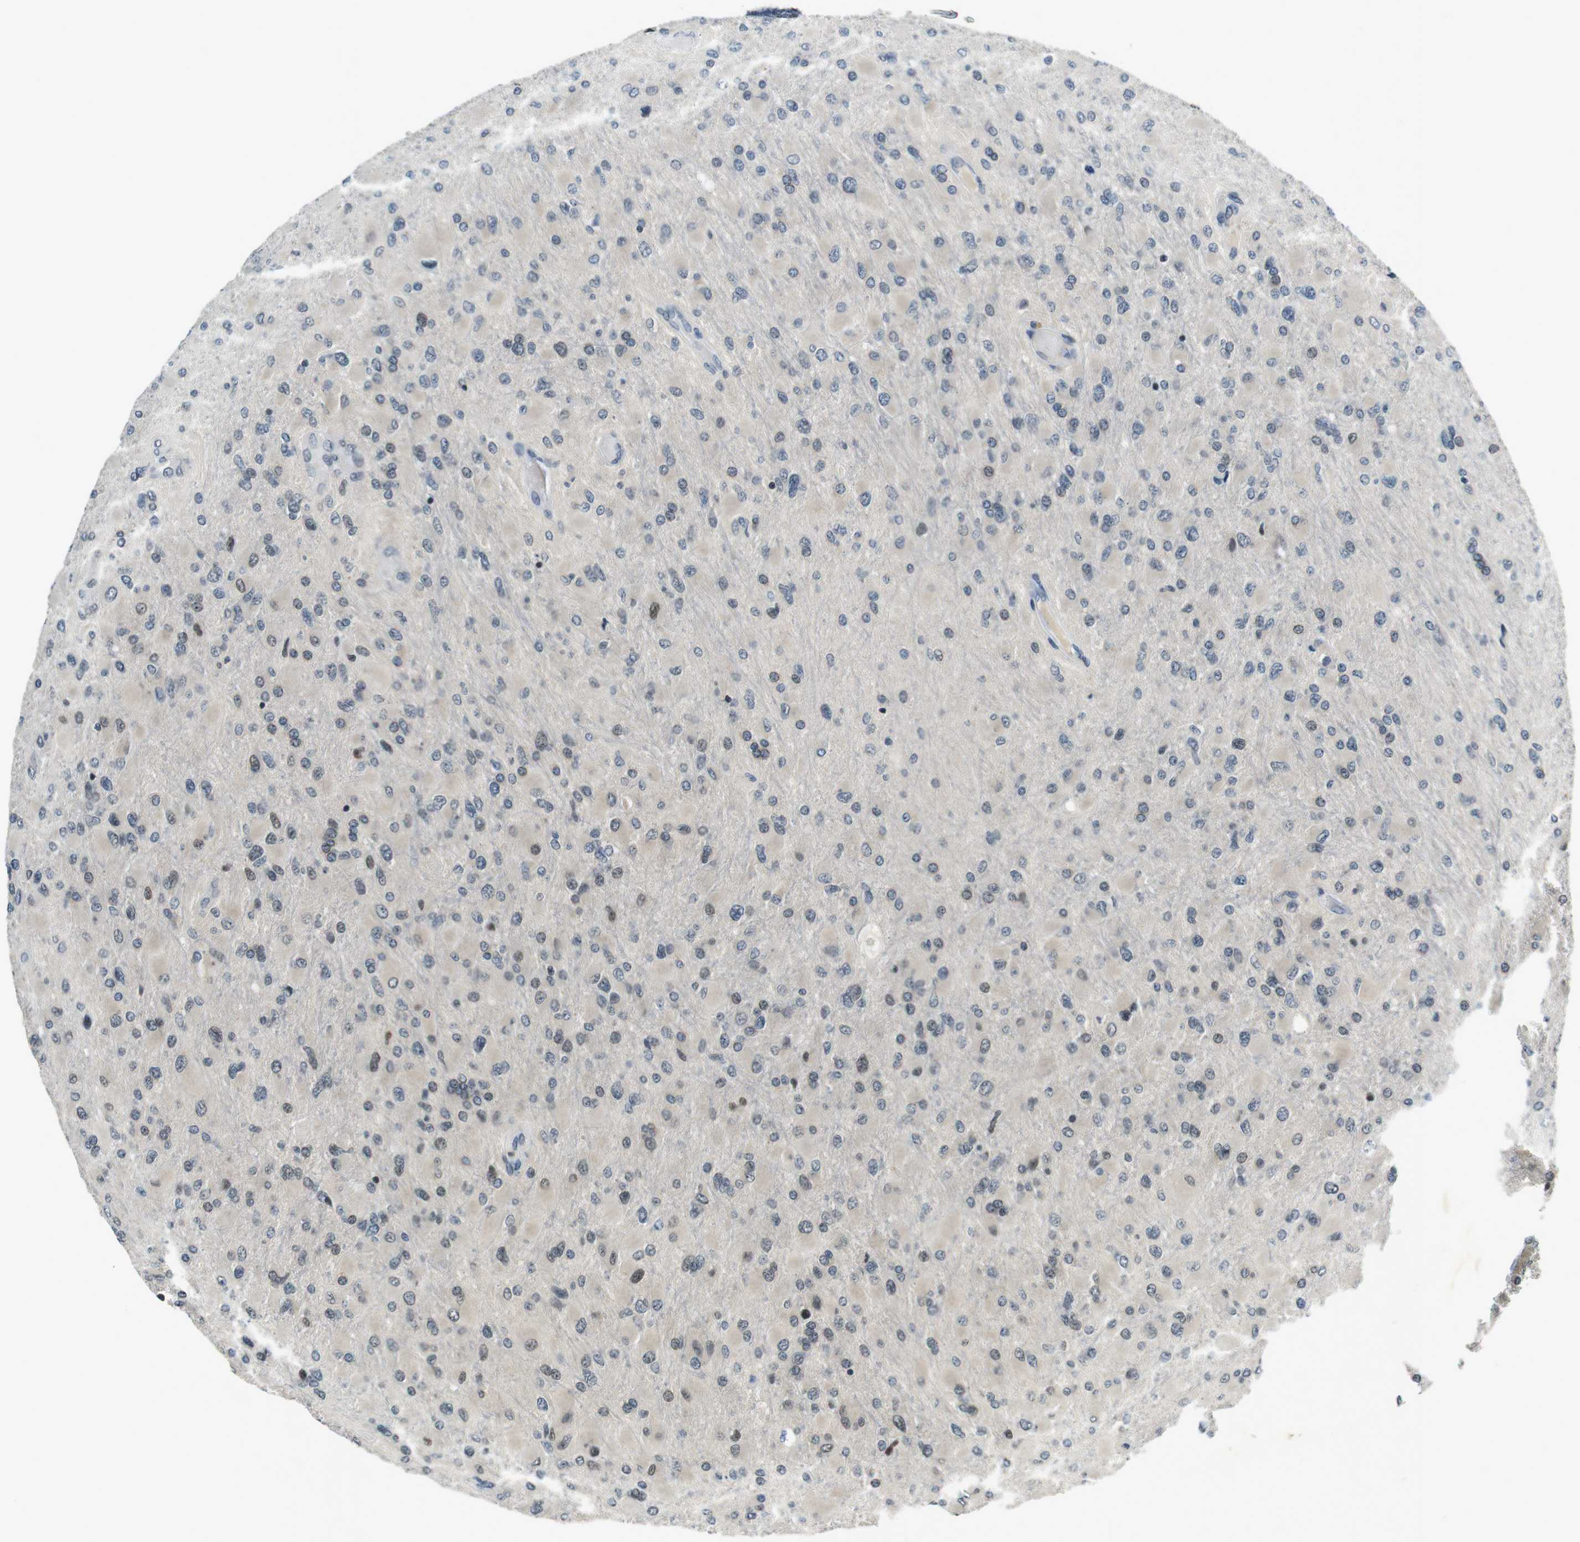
{"staining": {"intensity": "weak", "quantity": "25%-75%", "location": "nuclear"}, "tissue": "glioma", "cell_type": "Tumor cells", "image_type": "cancer", "snomed": [{"axis": "morphology", "description": "Glioma, malignant, High grade"}, {"axis": "topography", "description": "Cerebral cortex"}], "caption": "A photomicrograph of human malignant high-grade glioma stained for a protein shows weak nuclear brown staining in tumor cells. Using DAB (brown) and hematoxylin (blue) stains, captured at high magnification using brightfield microscopy.", "gene": "NEK4", "patient": {"sex": "female", "age": 36}}